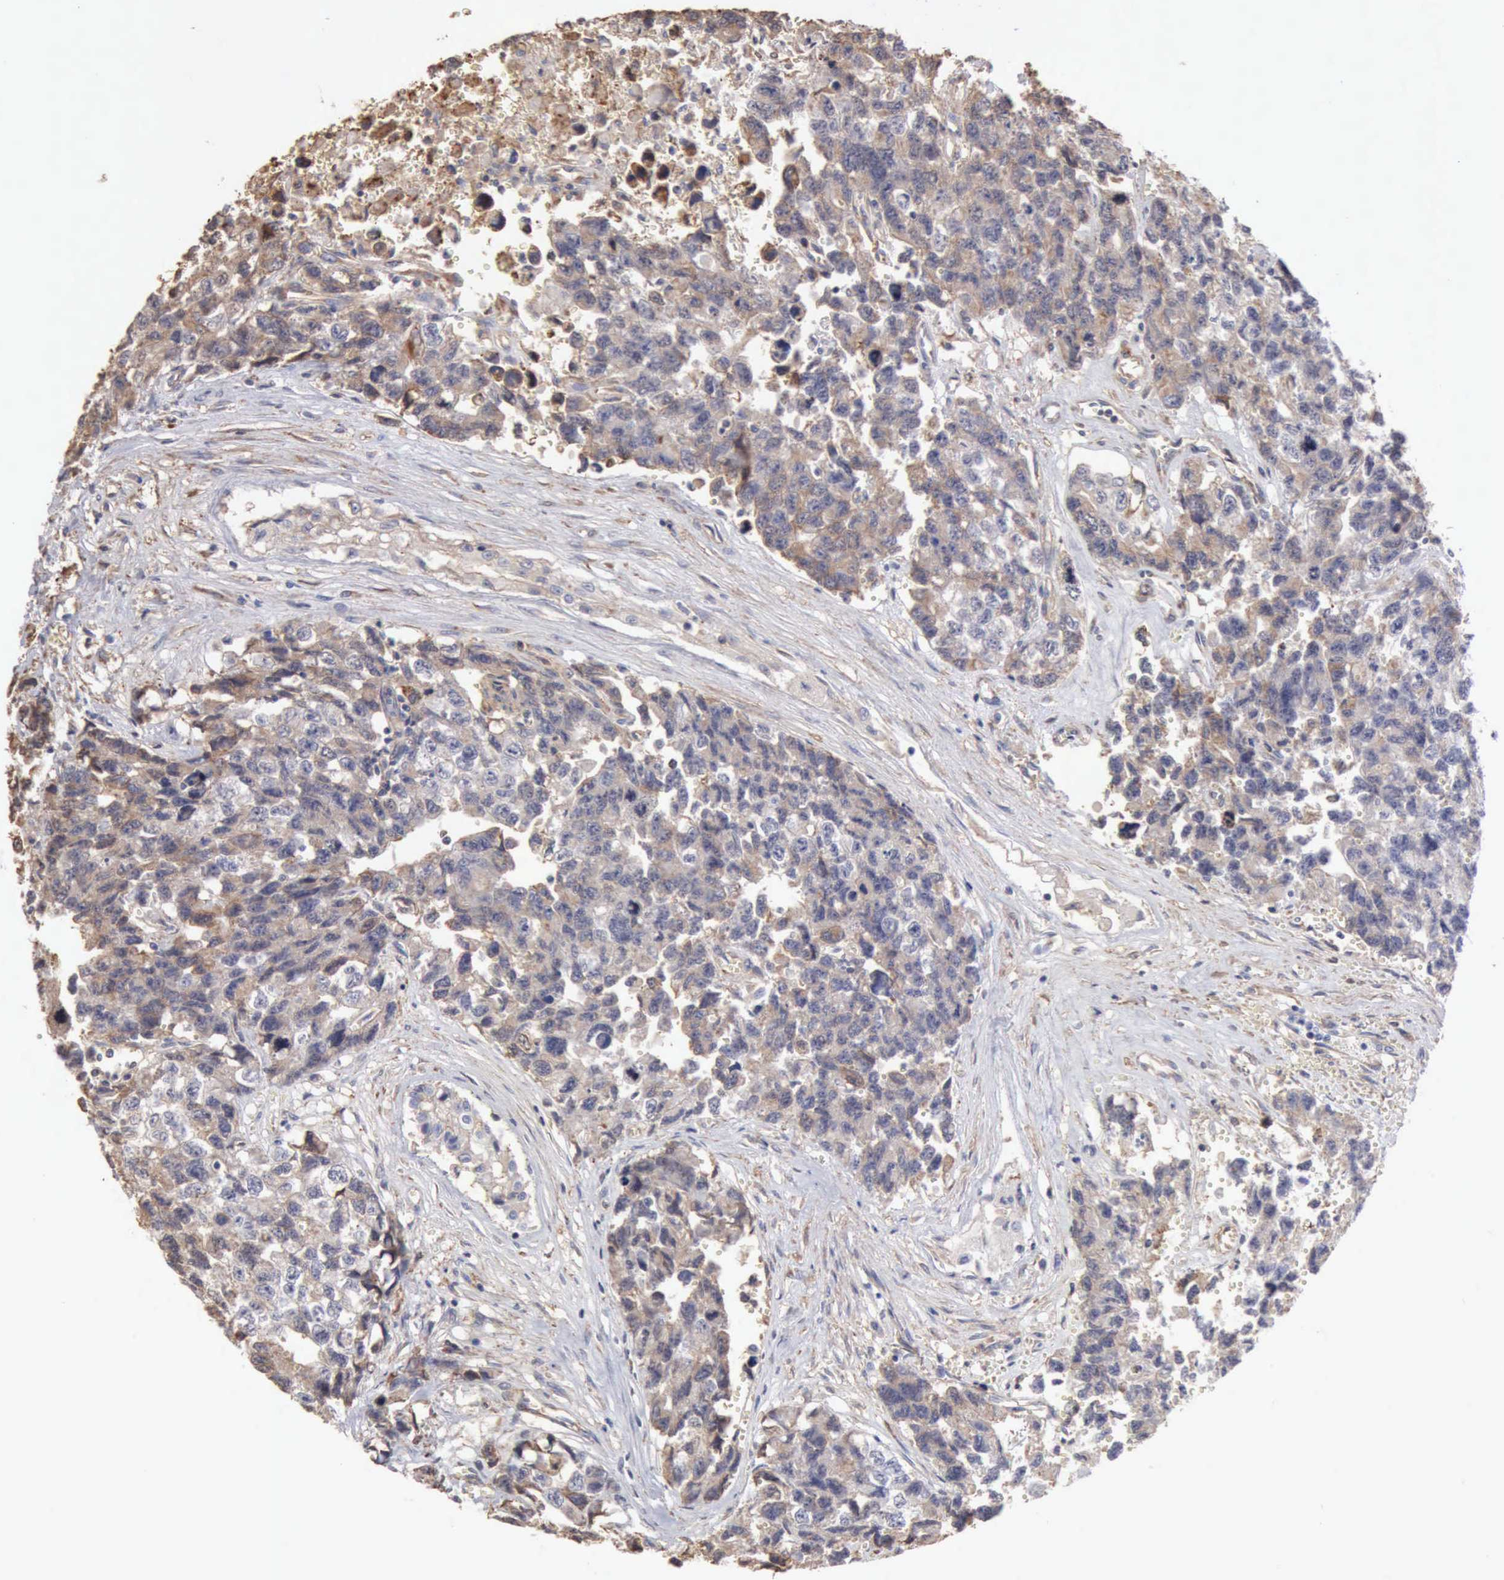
{"staining": {"intensity": "weak", "quantity": "<25%", "location": "cytoplasmic/membranous"}, "tissue": "testis cancer", "cell_type": "Tumor cells", "image_type": "cancer", "snomed": [{"axis": "morphology", "description": "Carcinoma, Embryonal, NOS"}, {"axis": "topography", "description": "Testis"}], "caption": "An image of human testis cancer (embryonal carcinoma) is negative for staining in tumor cells.", "gene": "GPR101", "patient": {"sex": "male", "age": 31}}